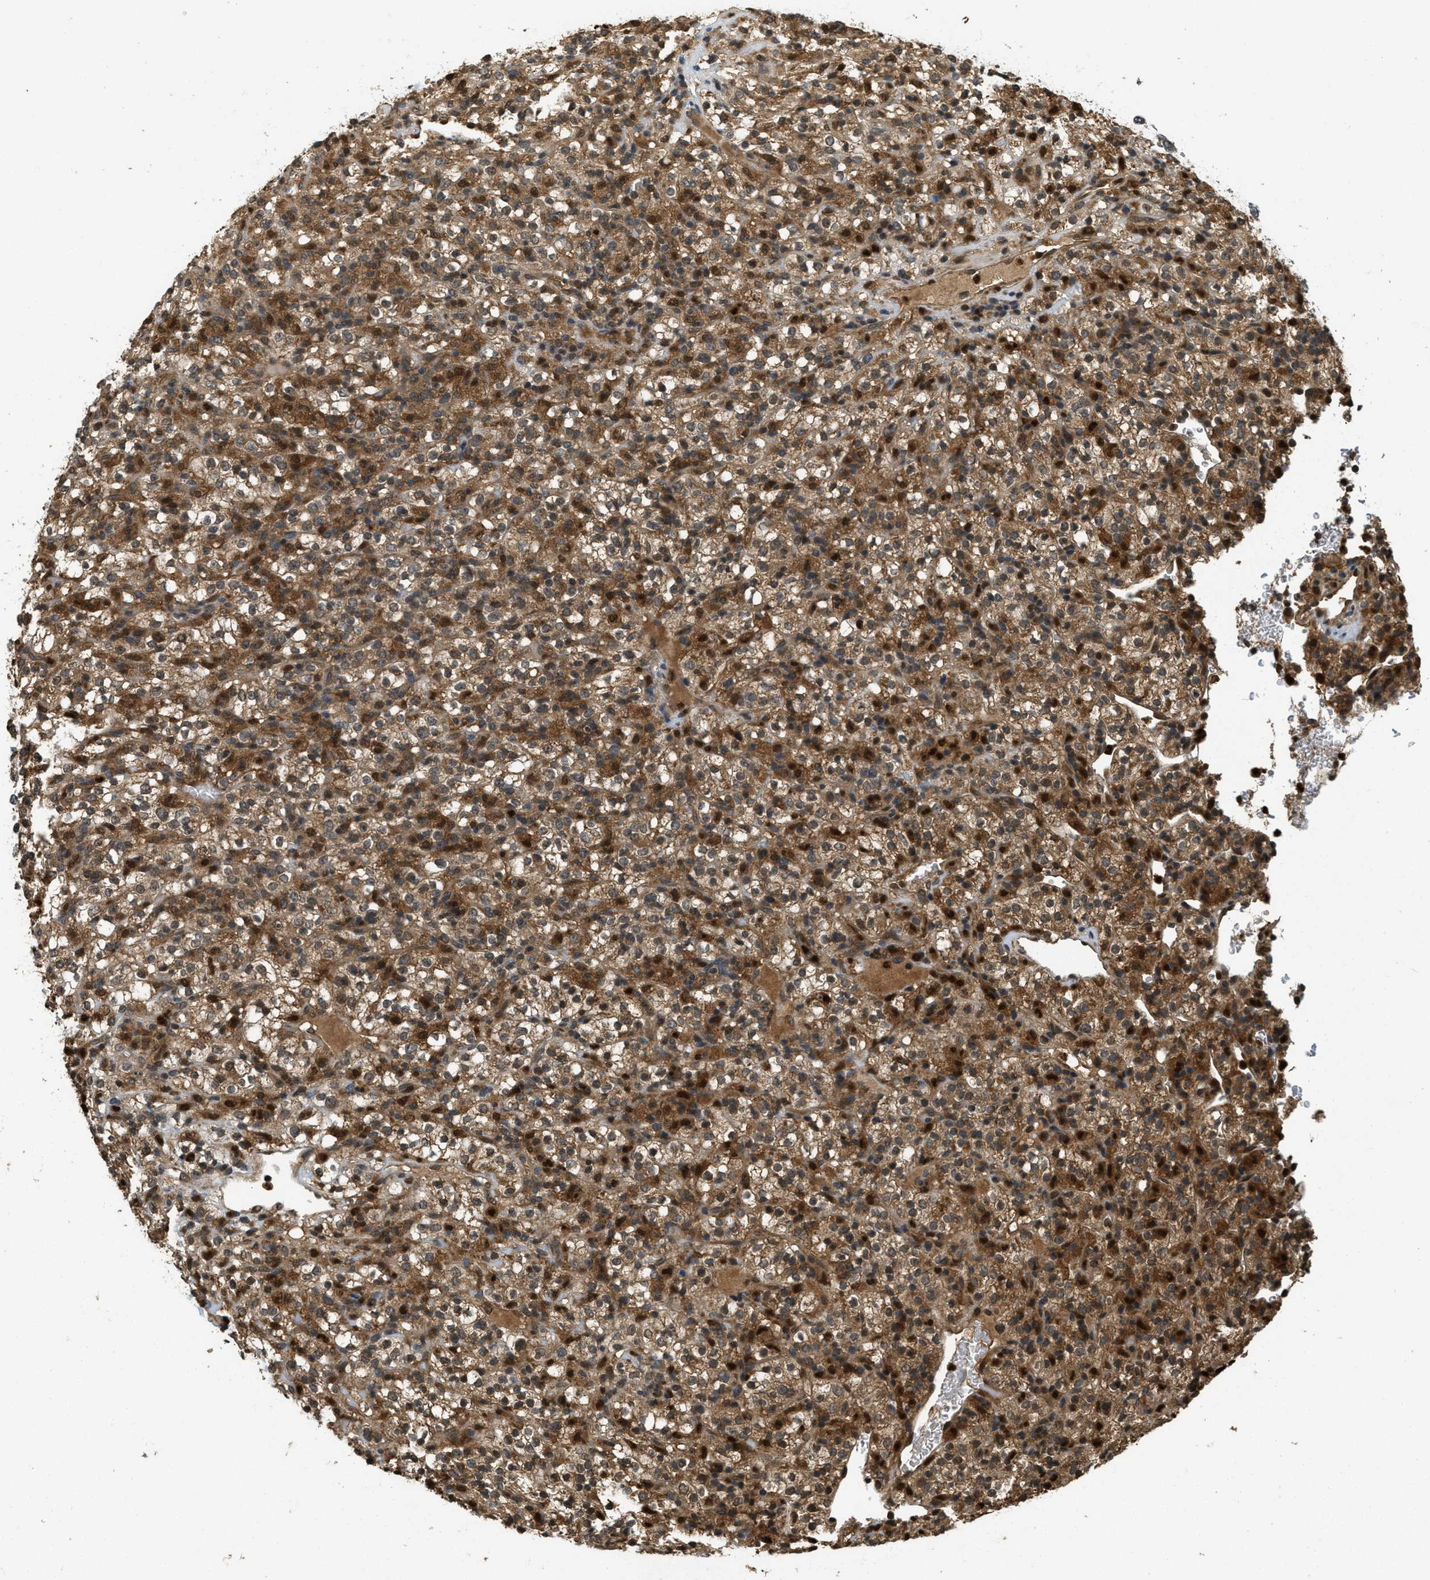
{"staining": {"intensity": "moderate", "quantity": ">75%", "location": "cytoplasmic/membranous"}, "tissue": "renal cancer", "cell_type": "Tumor cells", "image_type": "cancer", "snomed": [{"axis": "morphology", "description": "Normal tissue, NOS"}, {"axis": "morphology", "description": "Adenocarcinoma, NOS"}, {"axis": "topography", "description": "Kidney"}], "caption": "Tumor cells display medium levels of moderate cytoplasmic/membranous expression in approximately >75% of cells in renal cancer (adenocarcinoma). (IHC, brightfield microscopy, high magnification).", "gene": "ATG7", "patient": {"sex": "female", "age": 72}}